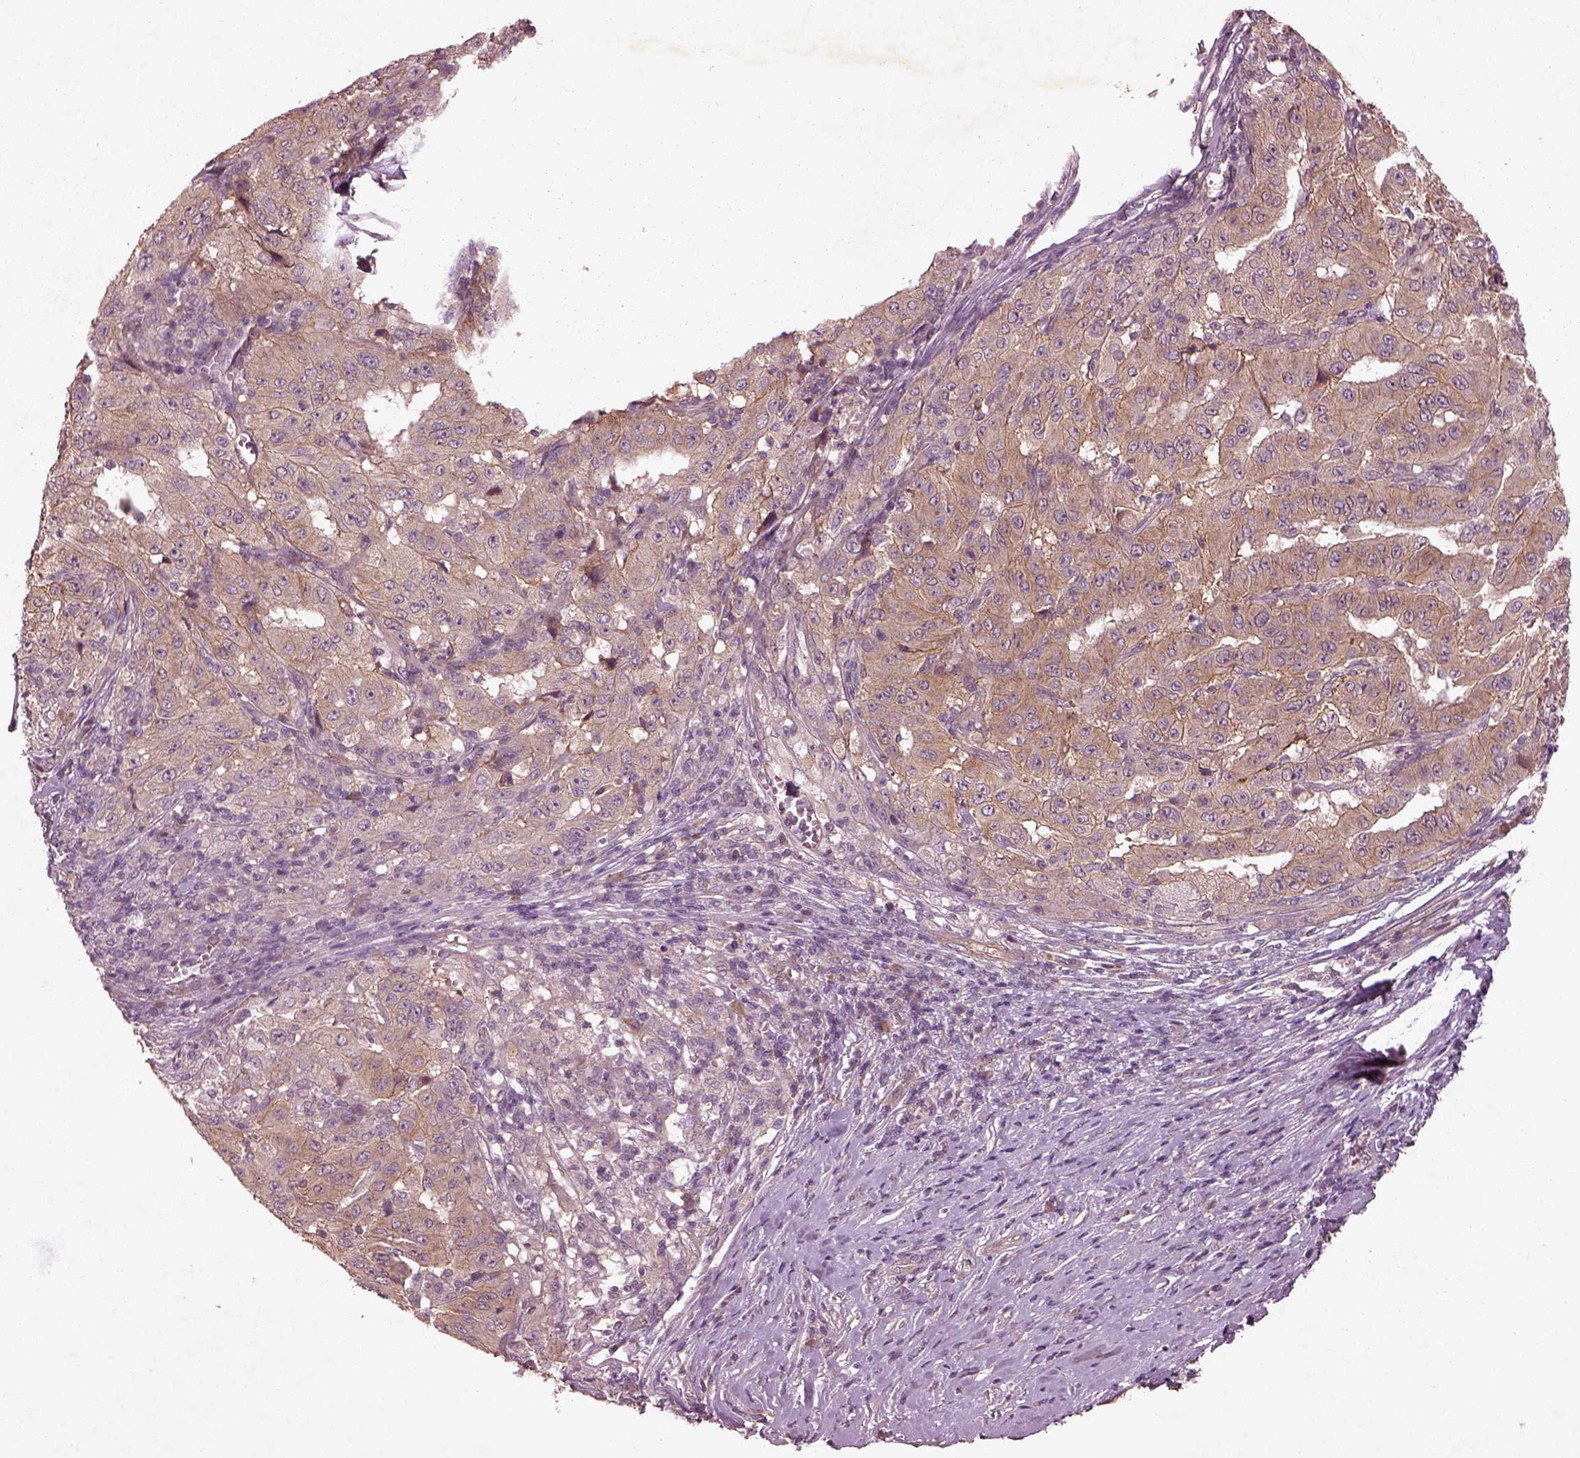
{"staining": {"intensity": "moderate", "quantity": ">75%", "location": "cytoplasmic/membranous"}, "tissue": "pancreatic cancer", "cell_type": "Tumor cells", "image_type": "cancer", "snomed": [{"axis": "morphology", "description": "Adenocarcinoma, NOS"}, {"axis": "topography", "description": "Pancreas"}], "caption": "Pancreatic cancer (adenocarcinoma) stained with a brown dye demonstrates moderate cytoplasmic/membranous positive staining in approximately >75% of tumor cells.", "gene": "FAM234A", "patient": {"sex": "male", "age": 63}}